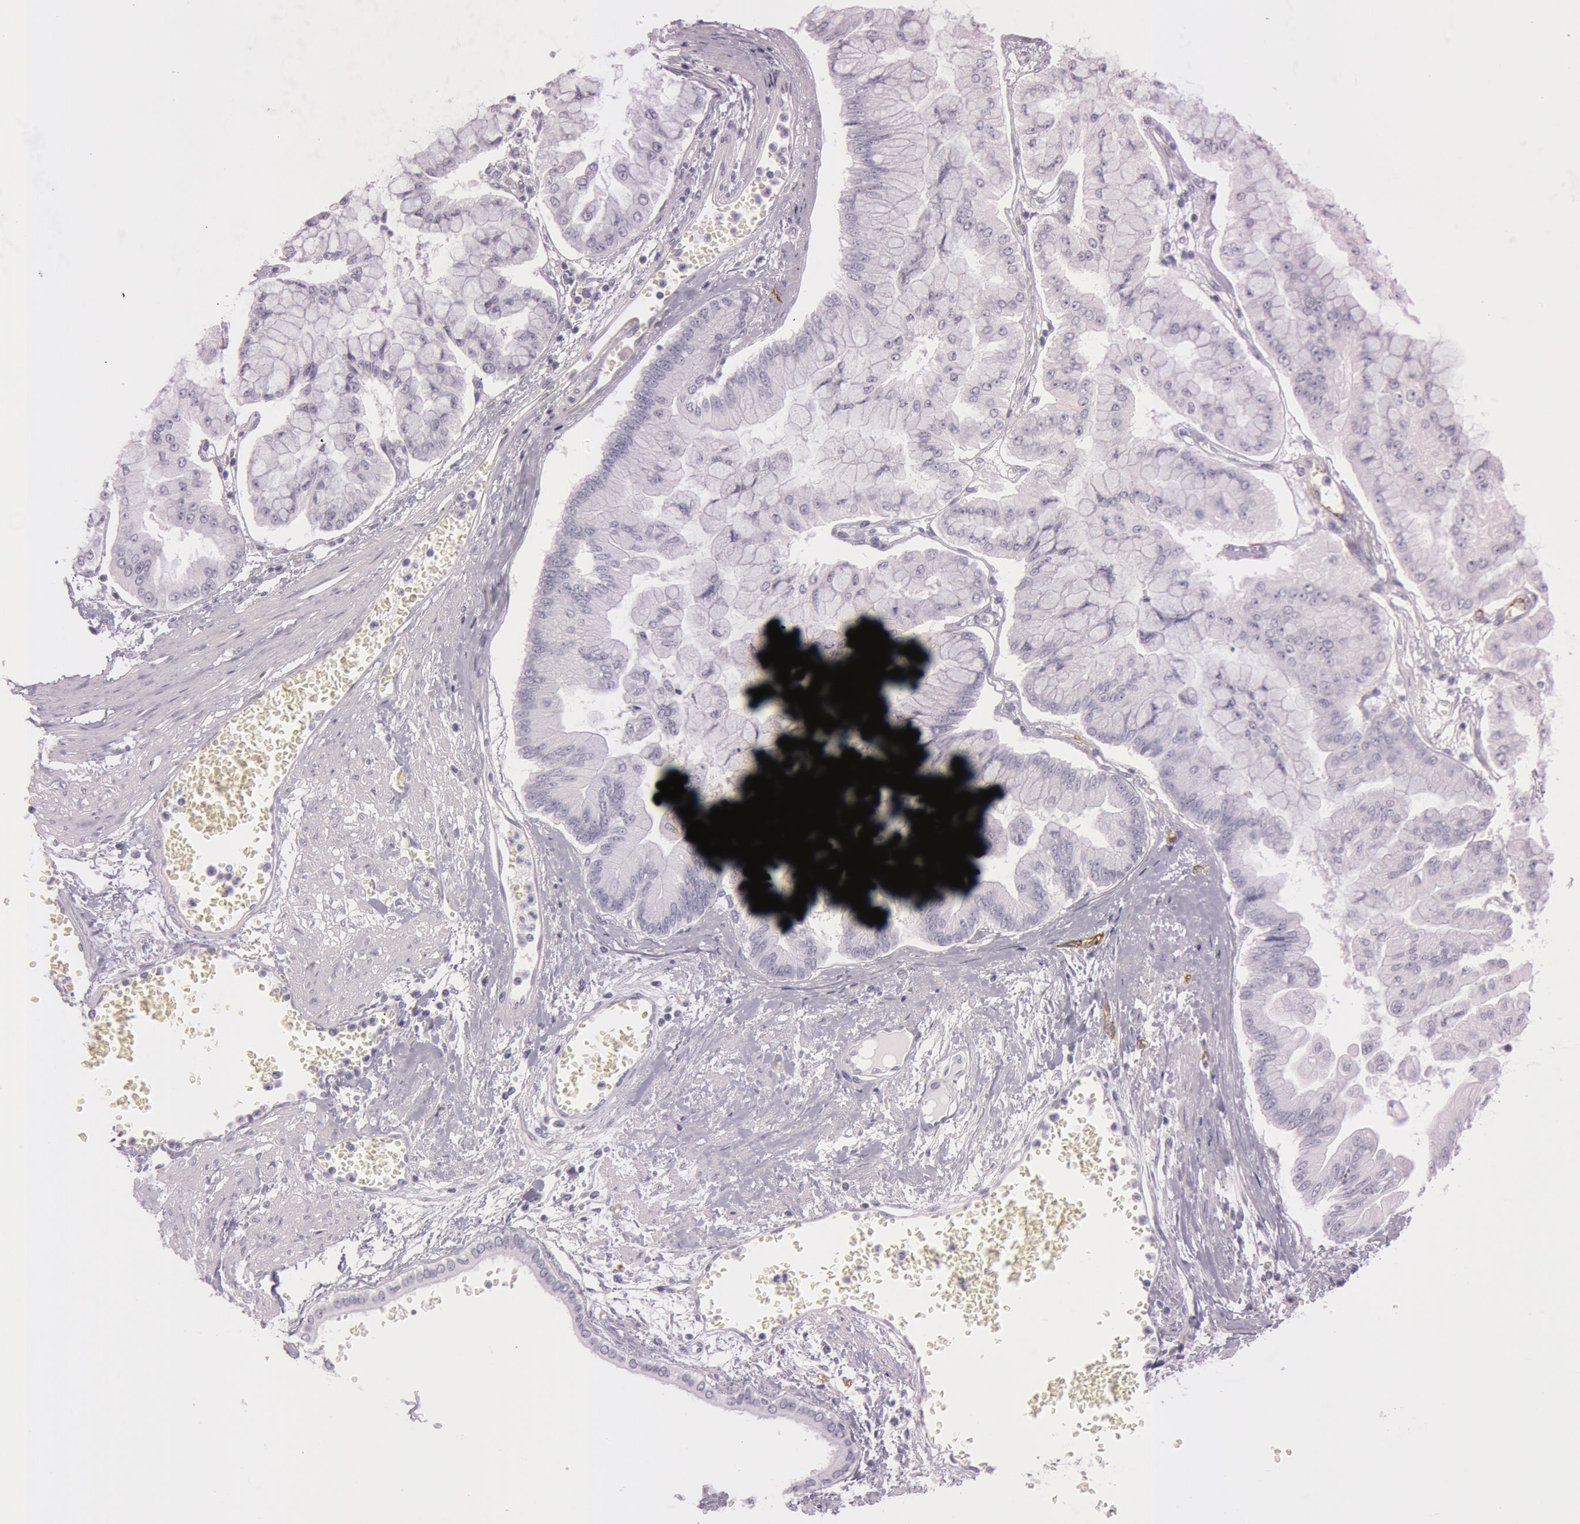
{"staining": {"intensity": "negative", "quantity": "none", "location": "none"}, "tissue": "liver cancer", "cell_type": "Tumor cells", "image_type": "cancer", "snomed": [{"axis": "morphology", "description": "Cholangiocarcinoma"}, {"axis": "topography", "description": "Liver"}], "caption": "Tumor cells are negative for brown protein staining in cholangiocarcinoma (liver). Brightfield microscopy of immunohistochemistry (IHC) stained with DAB (3,3'-diaminobenzidine) (brown) and hematoxylin (blue), captured at high magnification.", "gene": "FOLH1", "patient": {"sex": "female", "age": 79}}